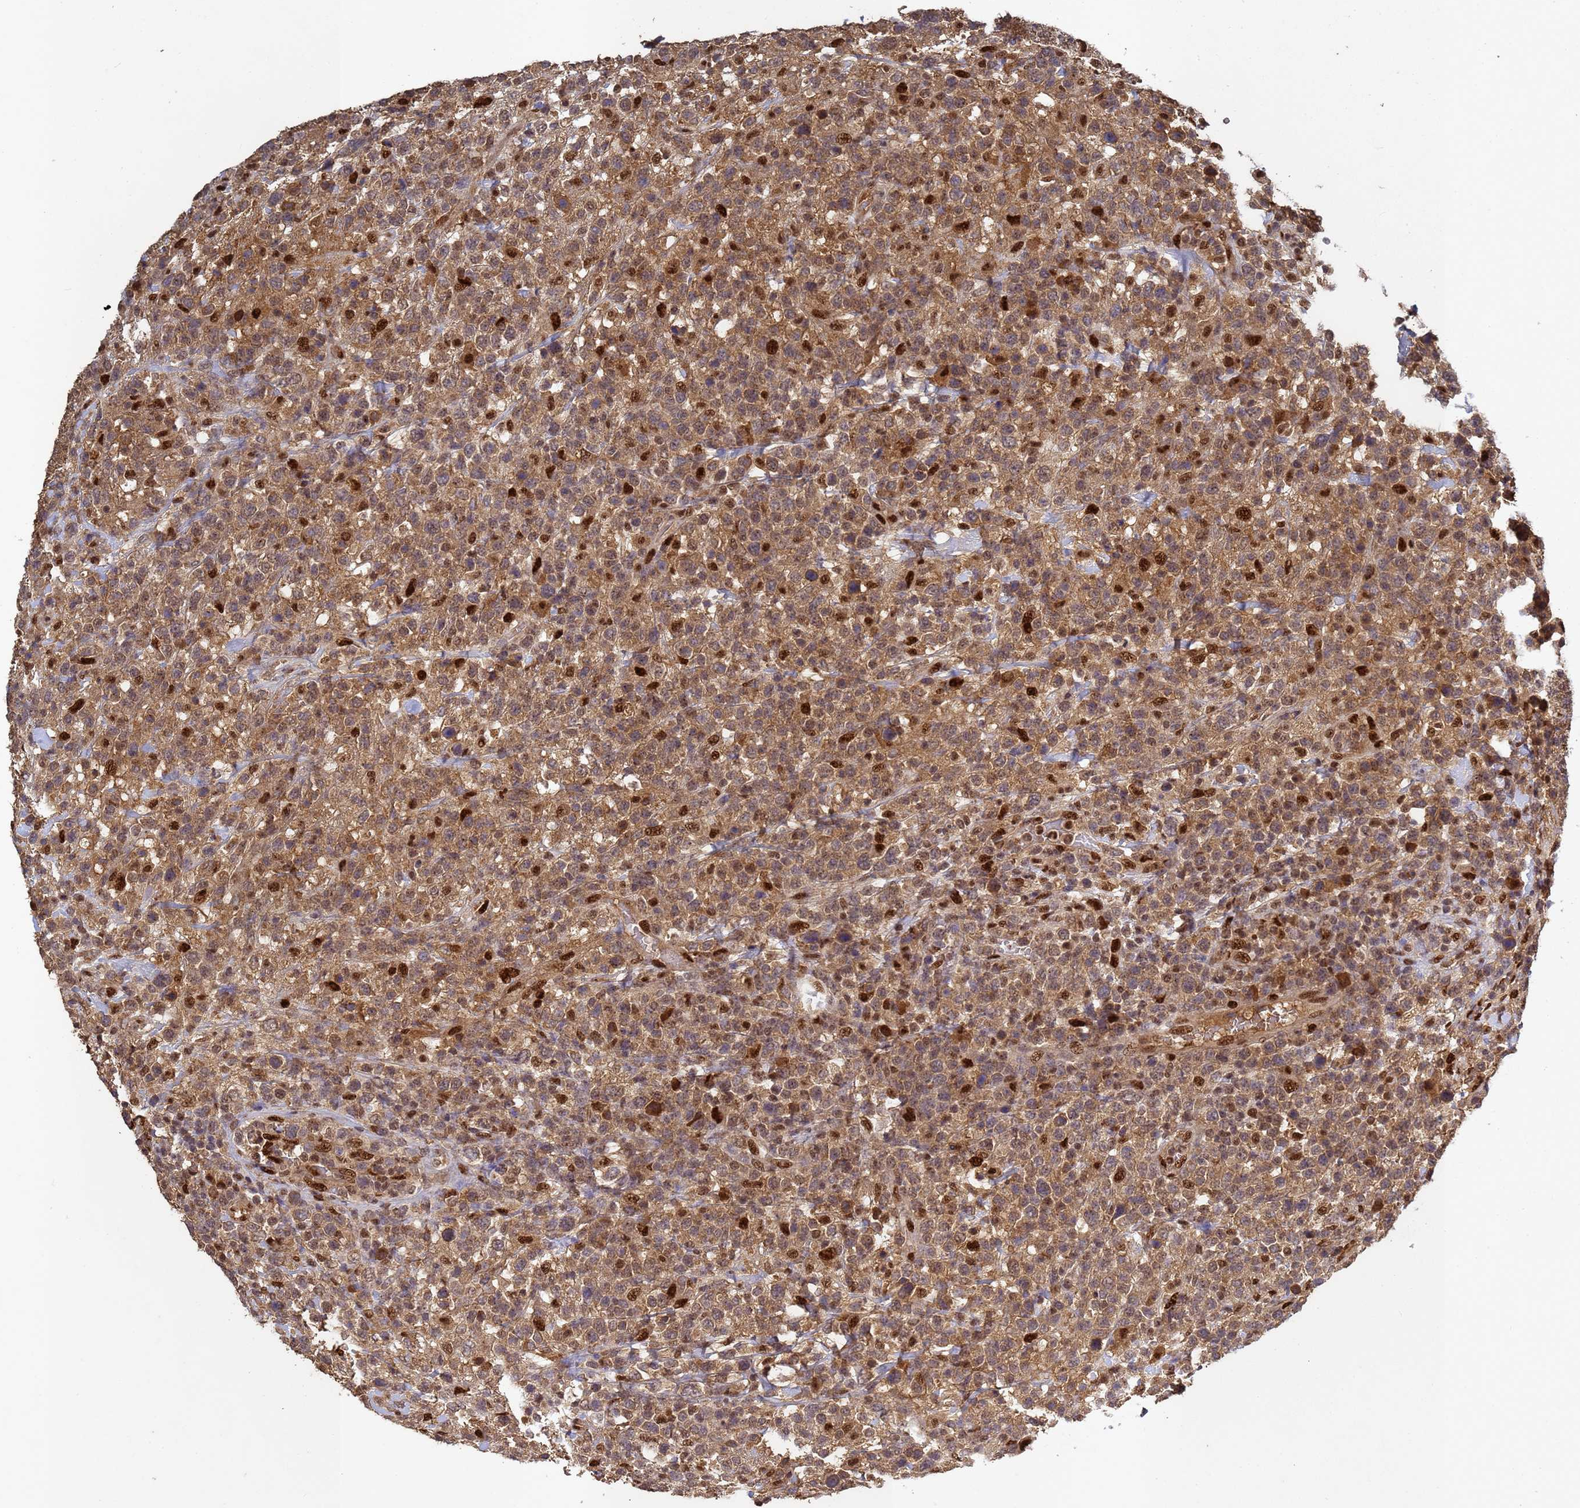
{"staining": {"intensity": "strong", "quantity": "25%-75%", "location": "nuclear"}, "tissue": "lymphoma", "cell_type": "Tumor cells", "image_type": "cancer", "snomed": [{"axis": "morphology", "description": "Malignant lymphoma, non-Hodgkin's type, High grade"}, {"axis": "topography", "description": "Colon"}], "caption": "This micrograph shows IHC staining of human lymphoma, with high strong nuclear expression in about 25%-75% of tumor cells.", "gene": "SECISBP2", "patient": {"sex": "female", "age": 53}}